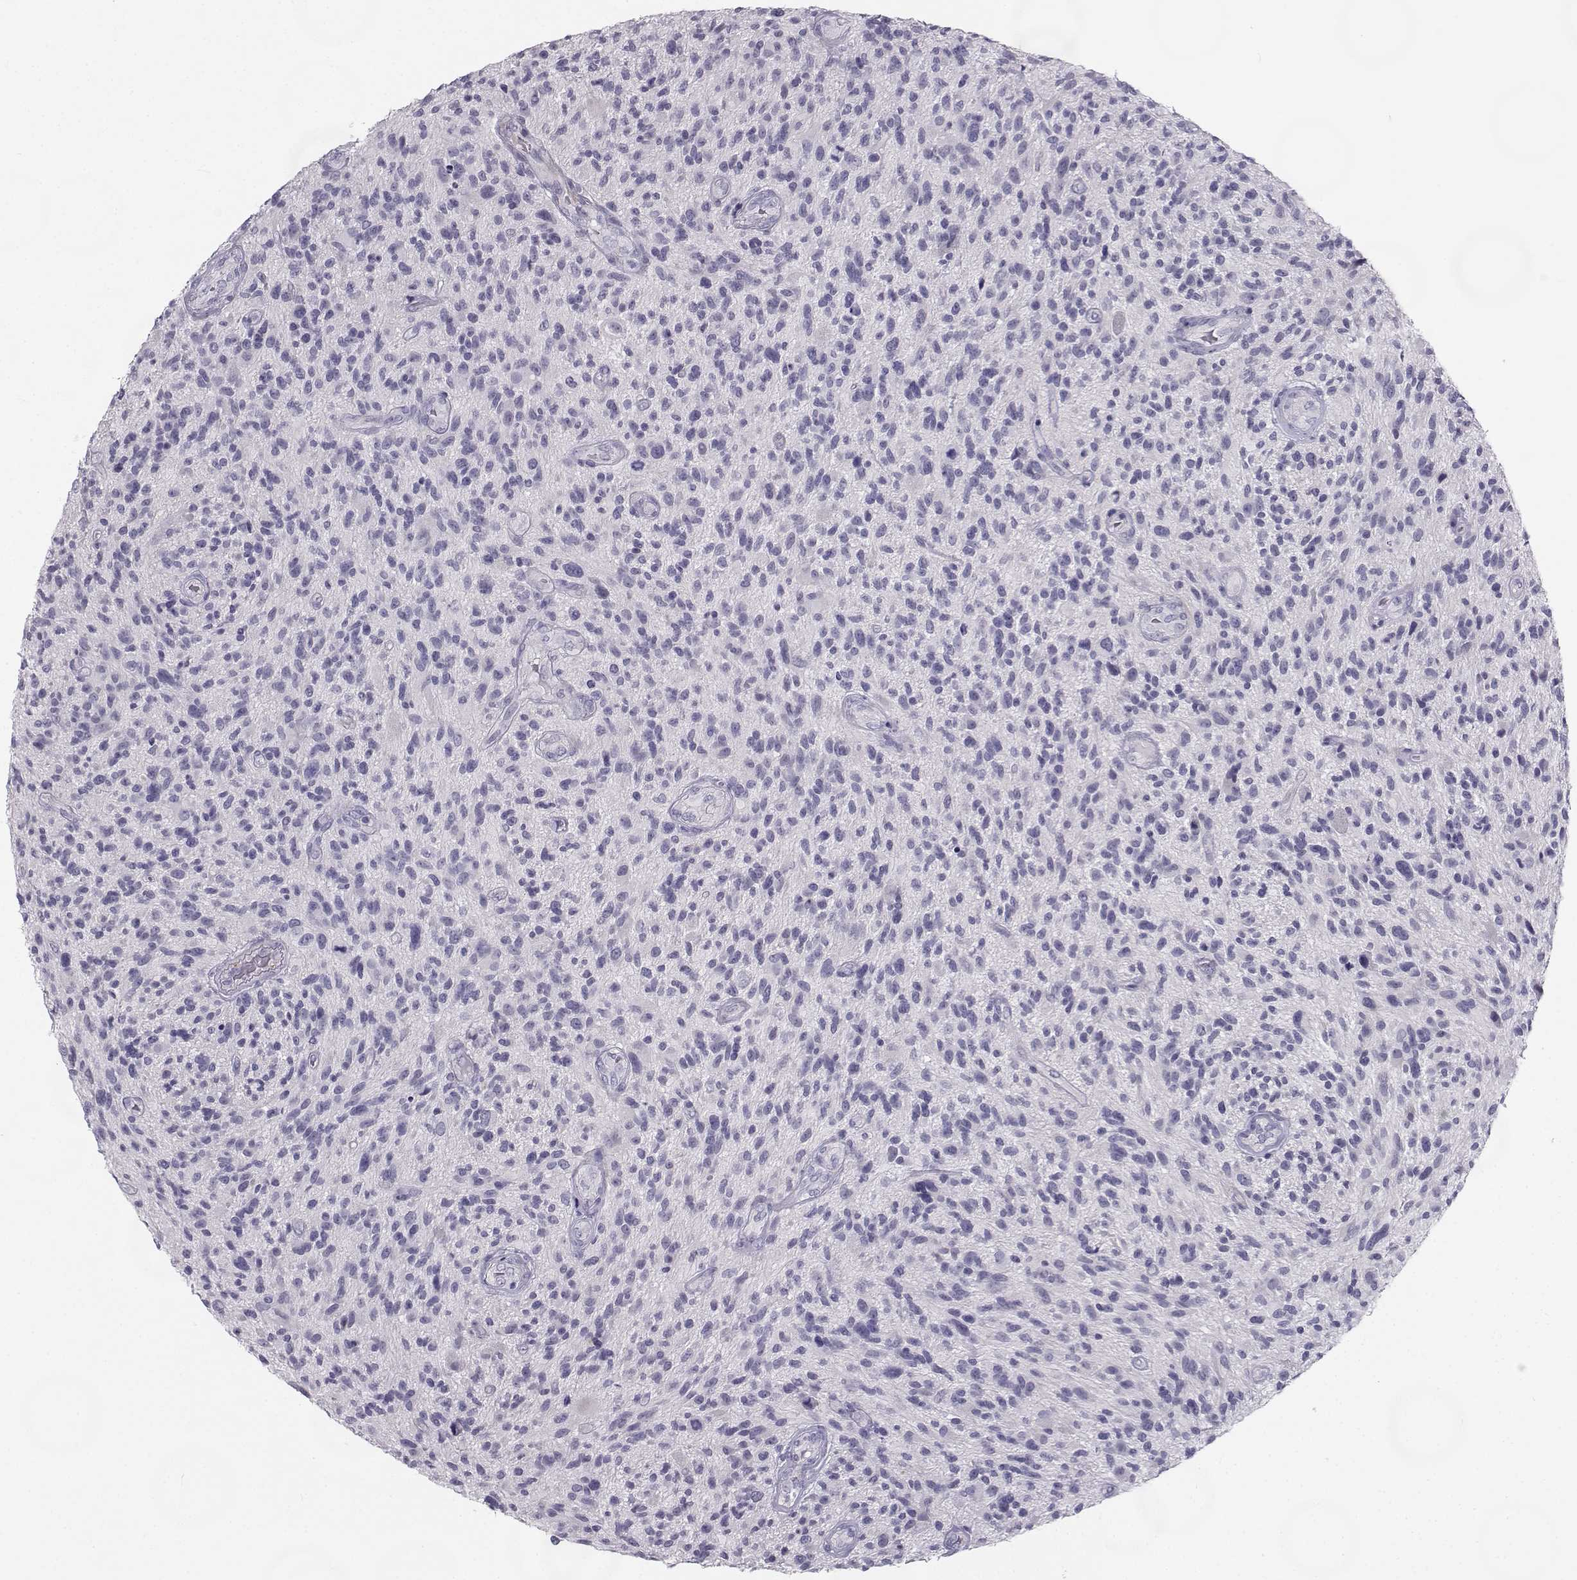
{"staining": {"intensity": "negative", "quantity": "none", "location": "none"}, "tissue": "glioma", "cell_type": "Tumor cells", "image_type": "cancer", "snomed": [{"axis": "morphology", "description": "Glioma, malignant, High grade"}, {"axis": "topography", "description": "Brain"}], "caption": "An immunohistochemistry (IHC) photomicrograph of malignant glioma (high-grade) is shown. There is no staining in tumor cells of malignant glioma (high-grade).", "gene": "SYCE1", "patient": {"sex": "male", "age": 47}}